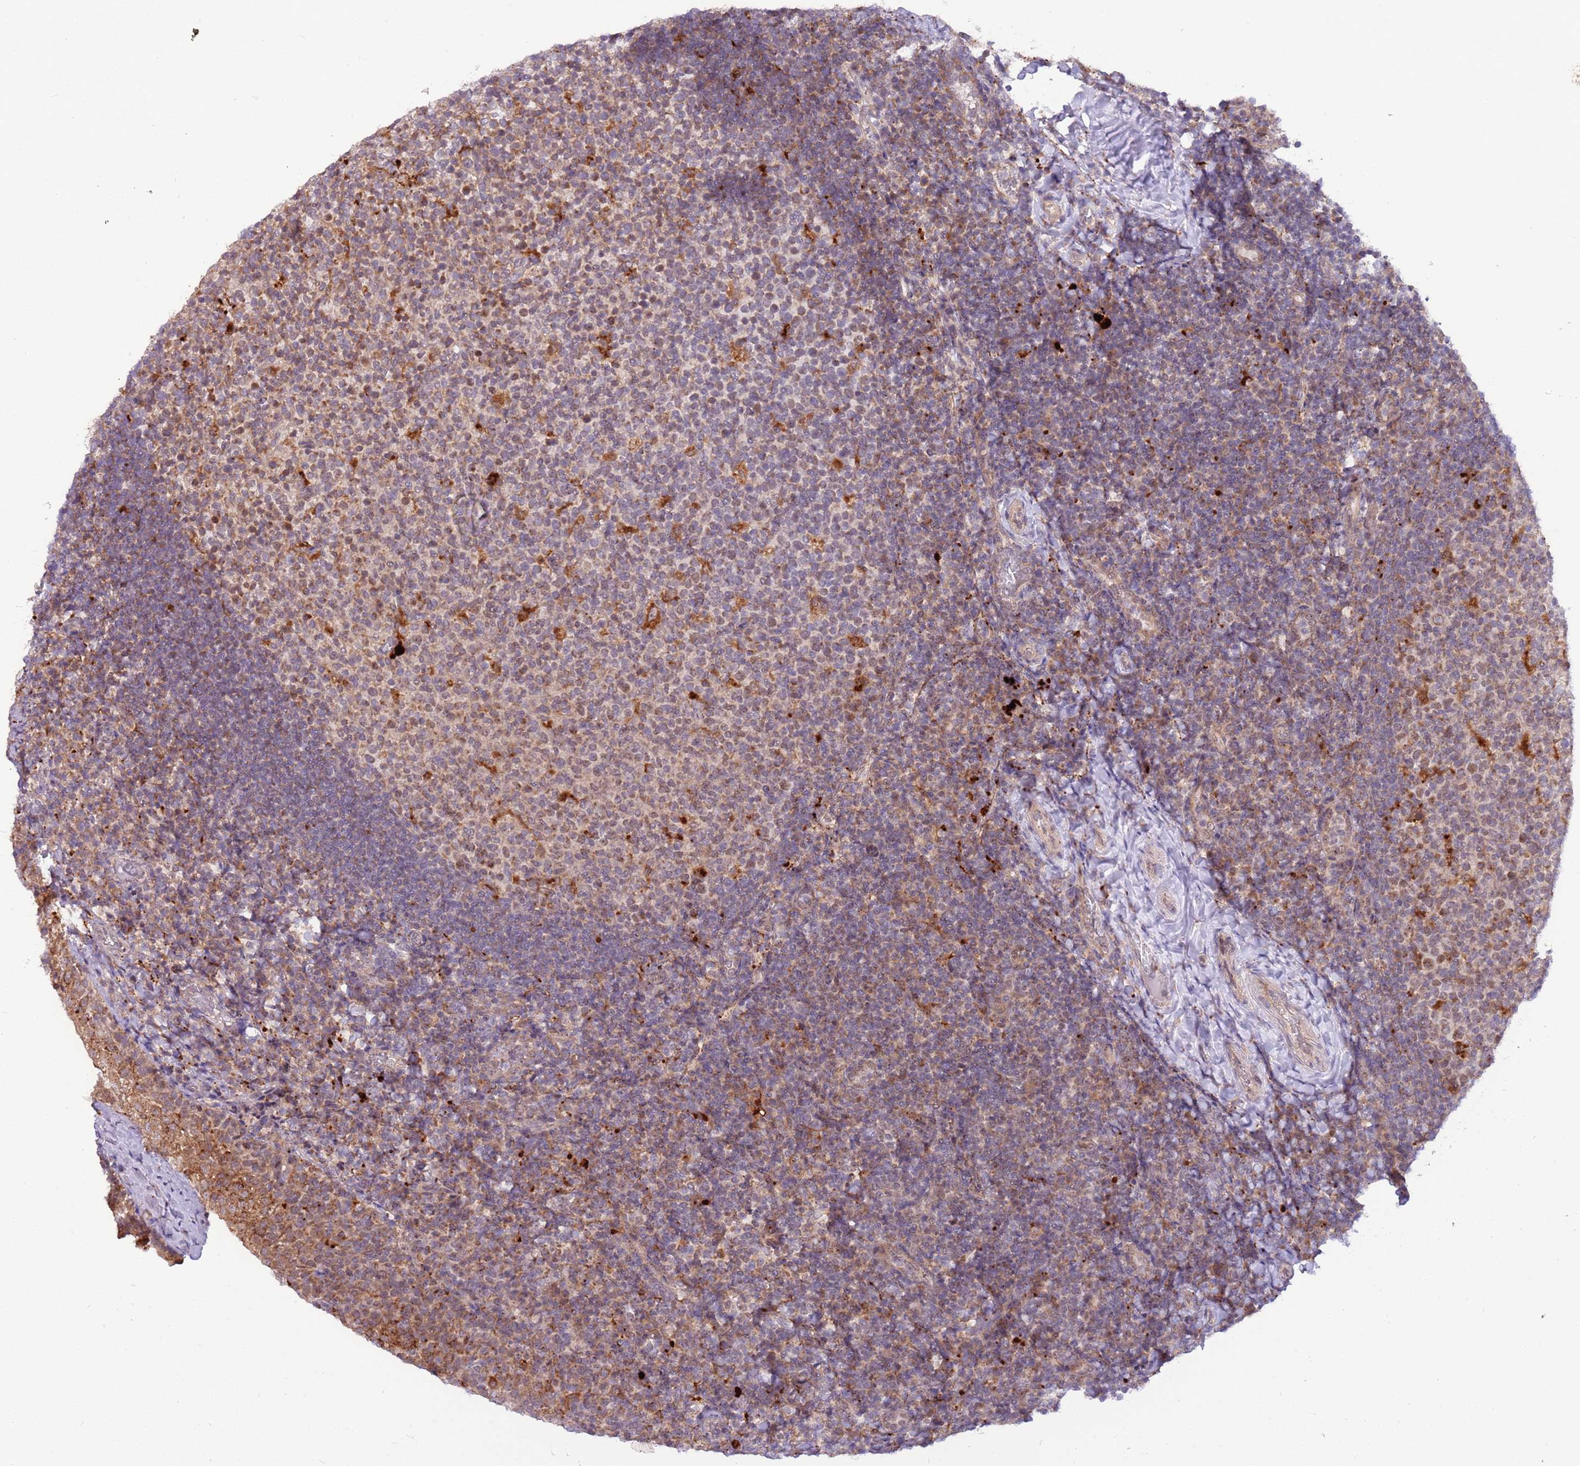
{"staining": {"intensity": "strong", "quantity": "<25%", "location": "cytoplasmic/membranous"}, "tissue": "tonsil", "cell_type": "Germinal center cells", "image_type": "normal", "snomed": [{"axis": "morphology", "description": "Normal tissue, NOS"}, {"axis": "topography", "description": "Tonsil"}], "caption": "Unremarkable tonsil displays strong cytoplasmic/membranous expression in approximately <25% of germinal center cells, visualized by immunohistochemistry. Nuclei are stained in blue.", "gene": "TRIM27", "patient": {"sex": "female", "age": 10}}